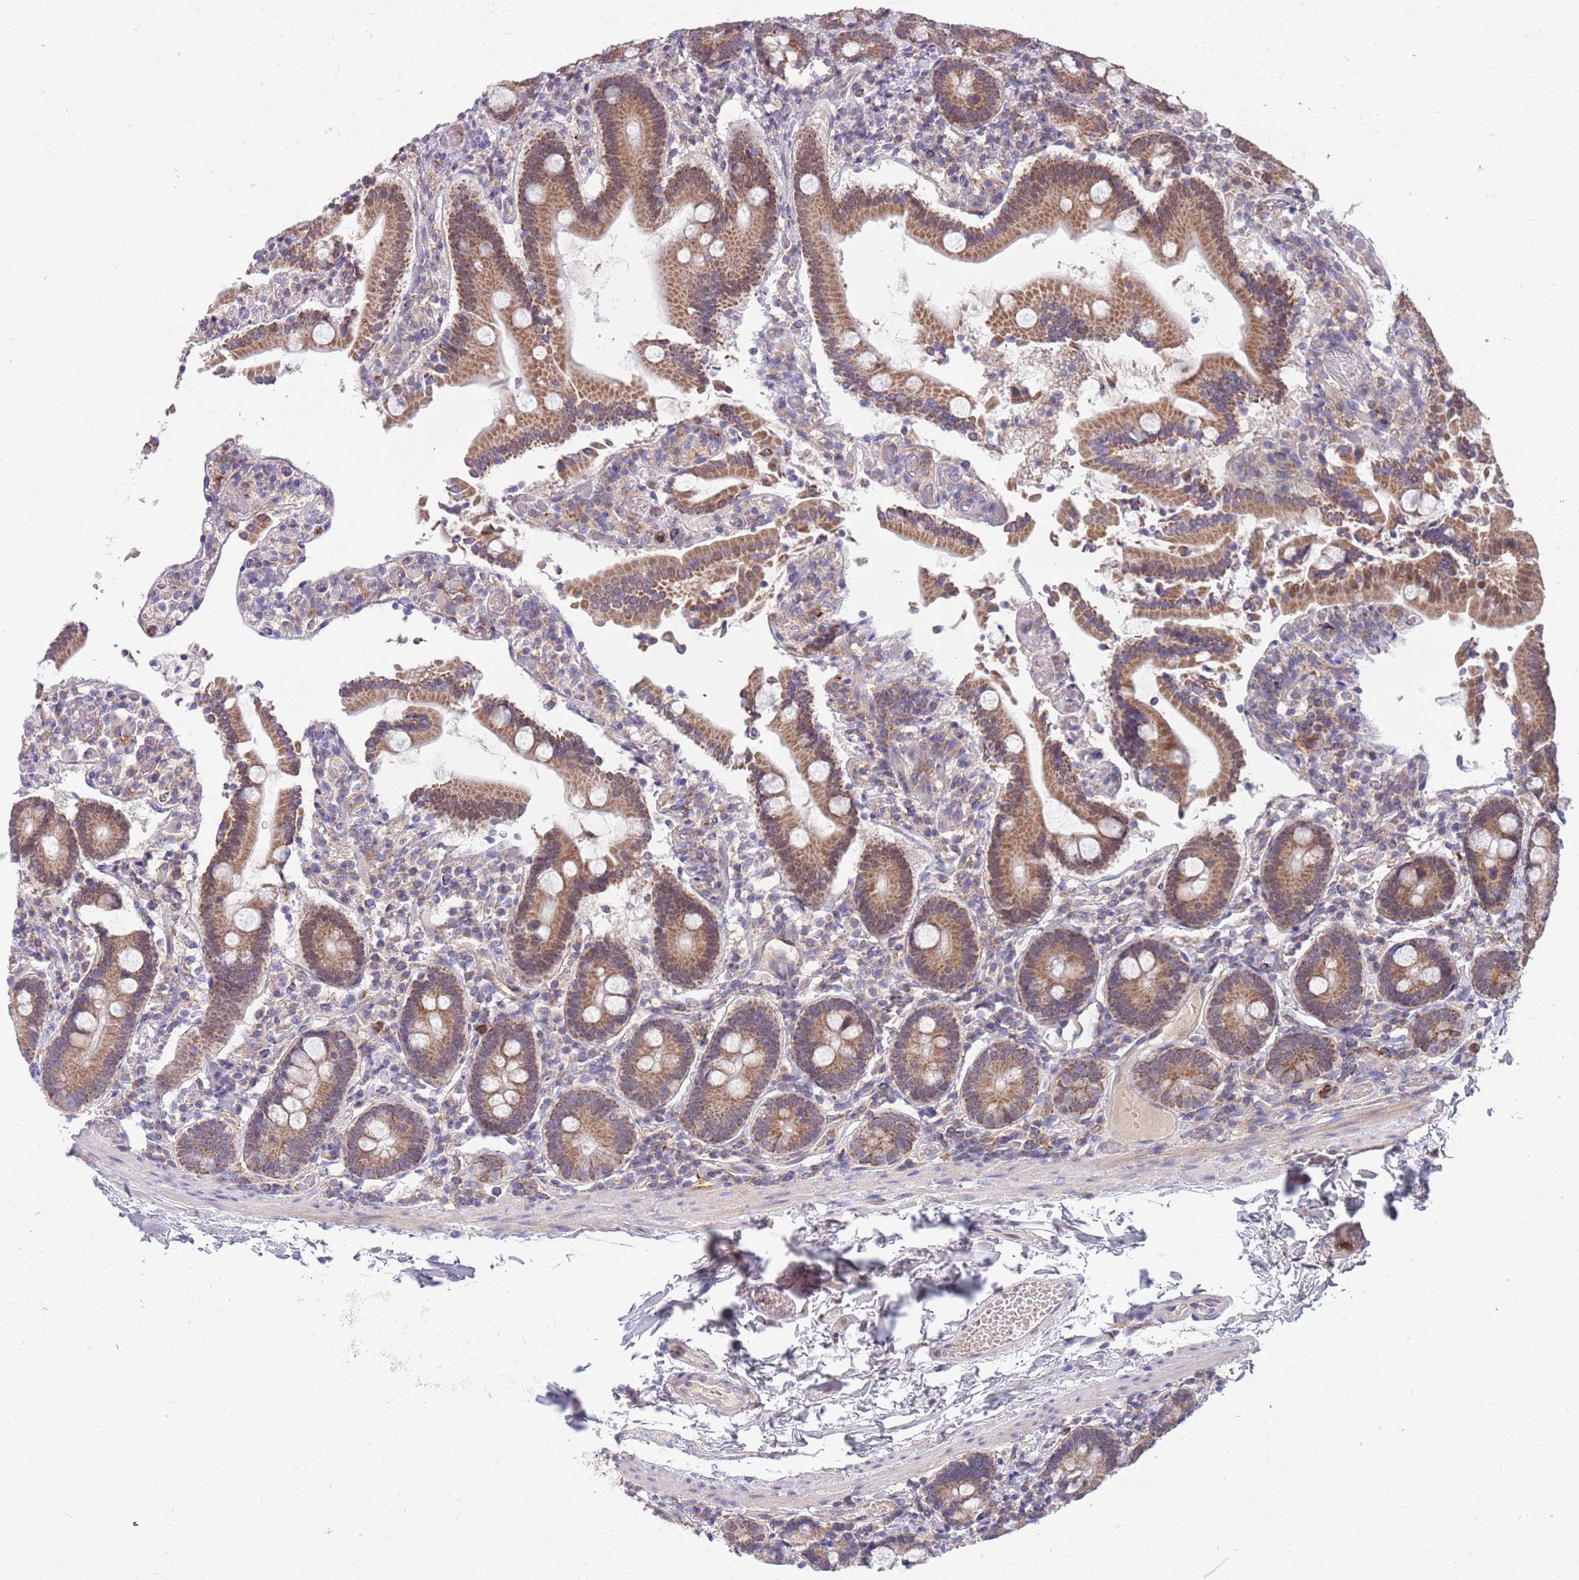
{"staining": {"intensity": "moderate", "quantity": ">75%", "location": "cytoplasmic/membranous,nuclear"}, "tissue": "duodenum", "cell_type": "Glandular cells", "image_type": "normal", "snomed": [{"axis": "morphology", "description": "Normal tissue, NOS"}, {"axis": "topography", "description": "Duodenum"}], "caption": "IHC micrograph of unremarkable duodenum: duodenum stained using immunohistochemistry exhibits medium levels of moderate protein expression localized specifically in the cytoplasmic/membranous,nuclear of glandular cells, appearing as a cytoplasmic/membranous,nuclear brown color.", "gene": "DDT", "patient": {"sex": "male", "age": 55}}